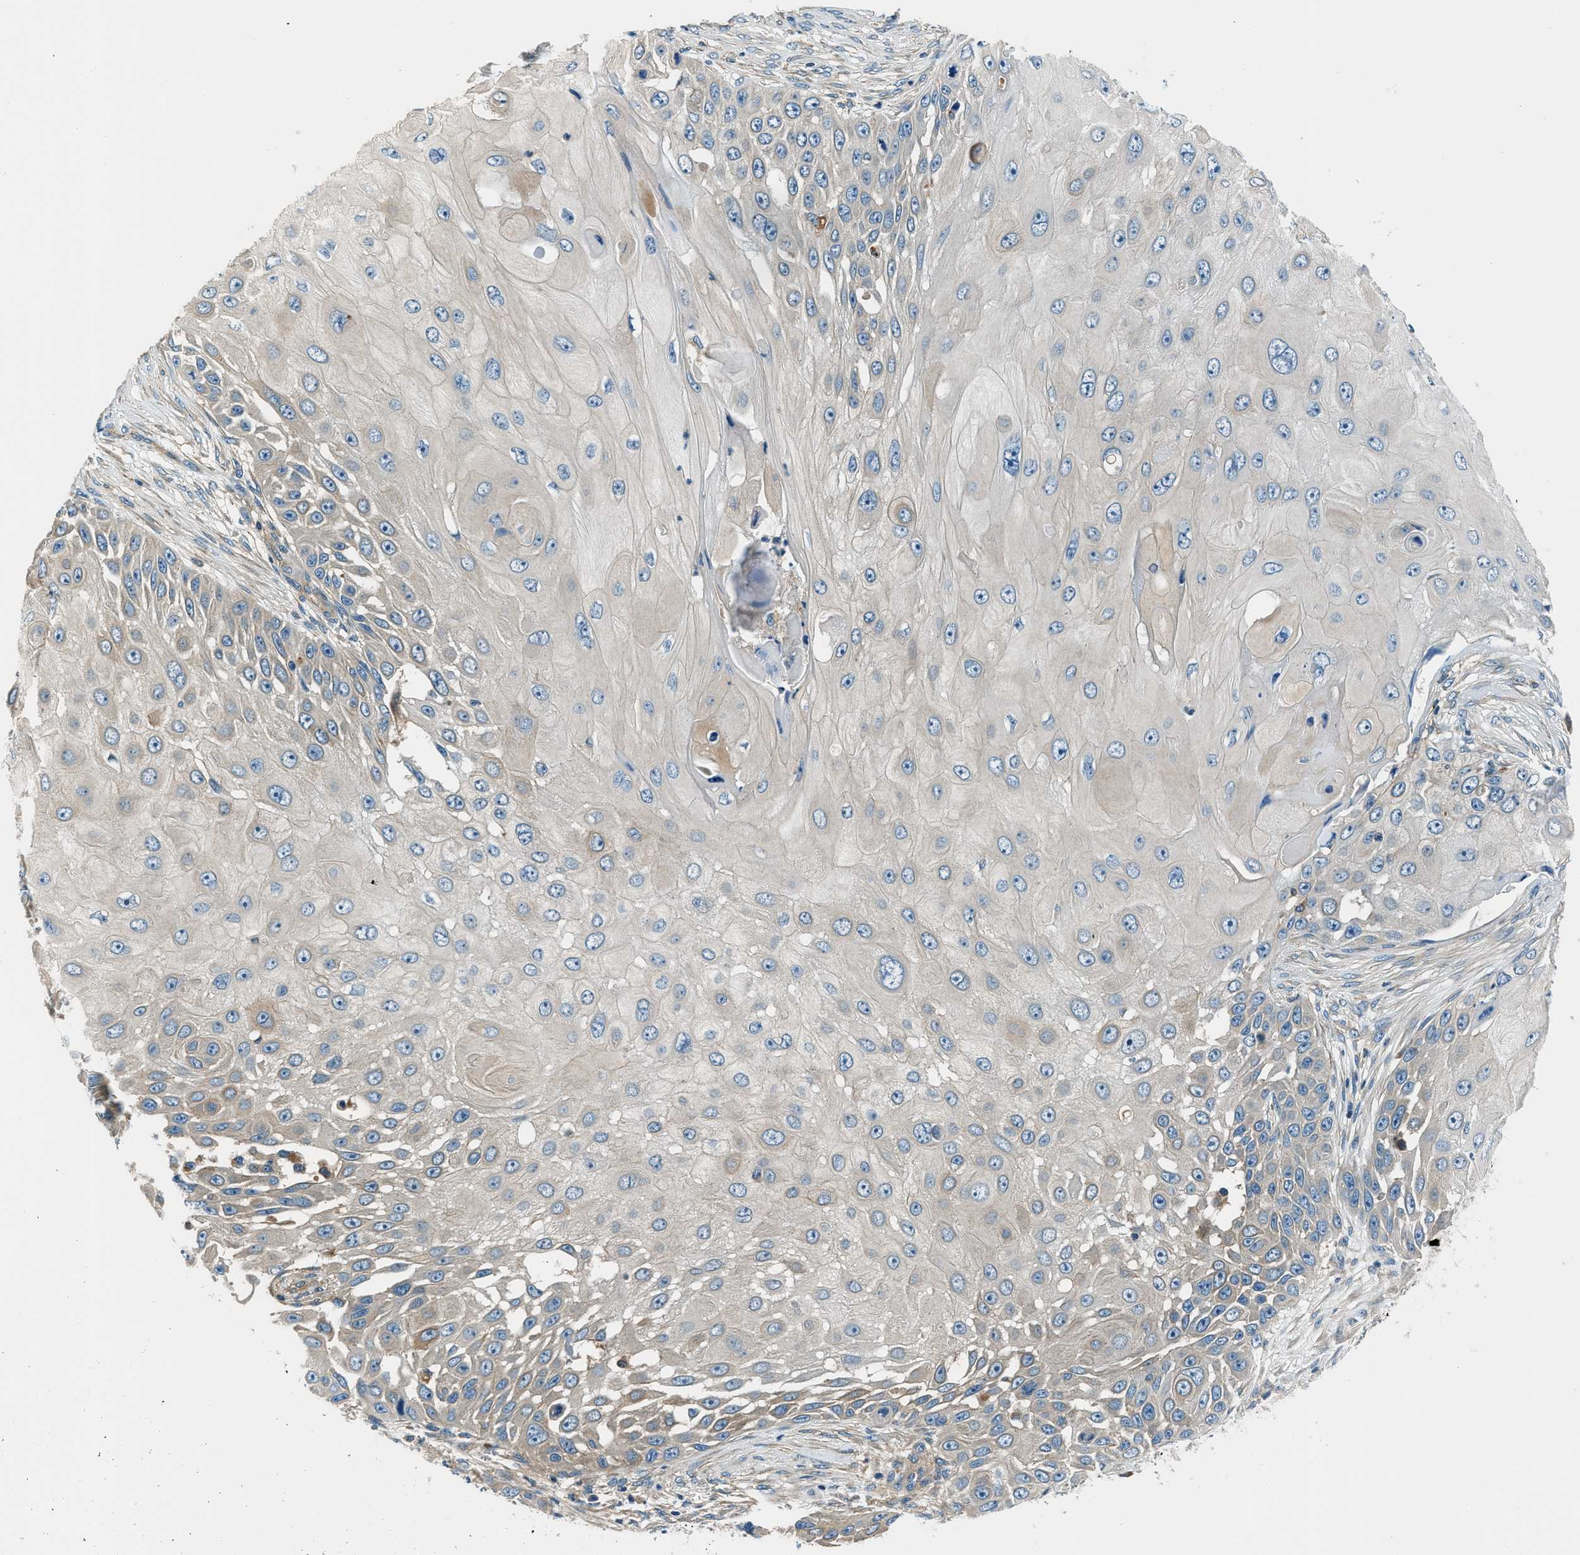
{"staining": {"intensity": "weak", "quantity": "<25%", "location": "cytoplasmic/membranous"}, "tissue": "skin cancer", "cell_type": "Tumor cells", "image_type": "cancer", "snomed": [{"axis": "morphology", "description": "Squamous cell carcinoma, NOS"}, {"axis": "topography", "description": "Skin"}], "caption": "This micrograph is of skin cancer (squamous cell carcinoma) stained with IHC to label a protein in brown with the nuclei are counter-stained blue. There is no positivity in tumor cells.", "gene": "SLC19A2", "patient": {"sex": "female", "age": 44}}